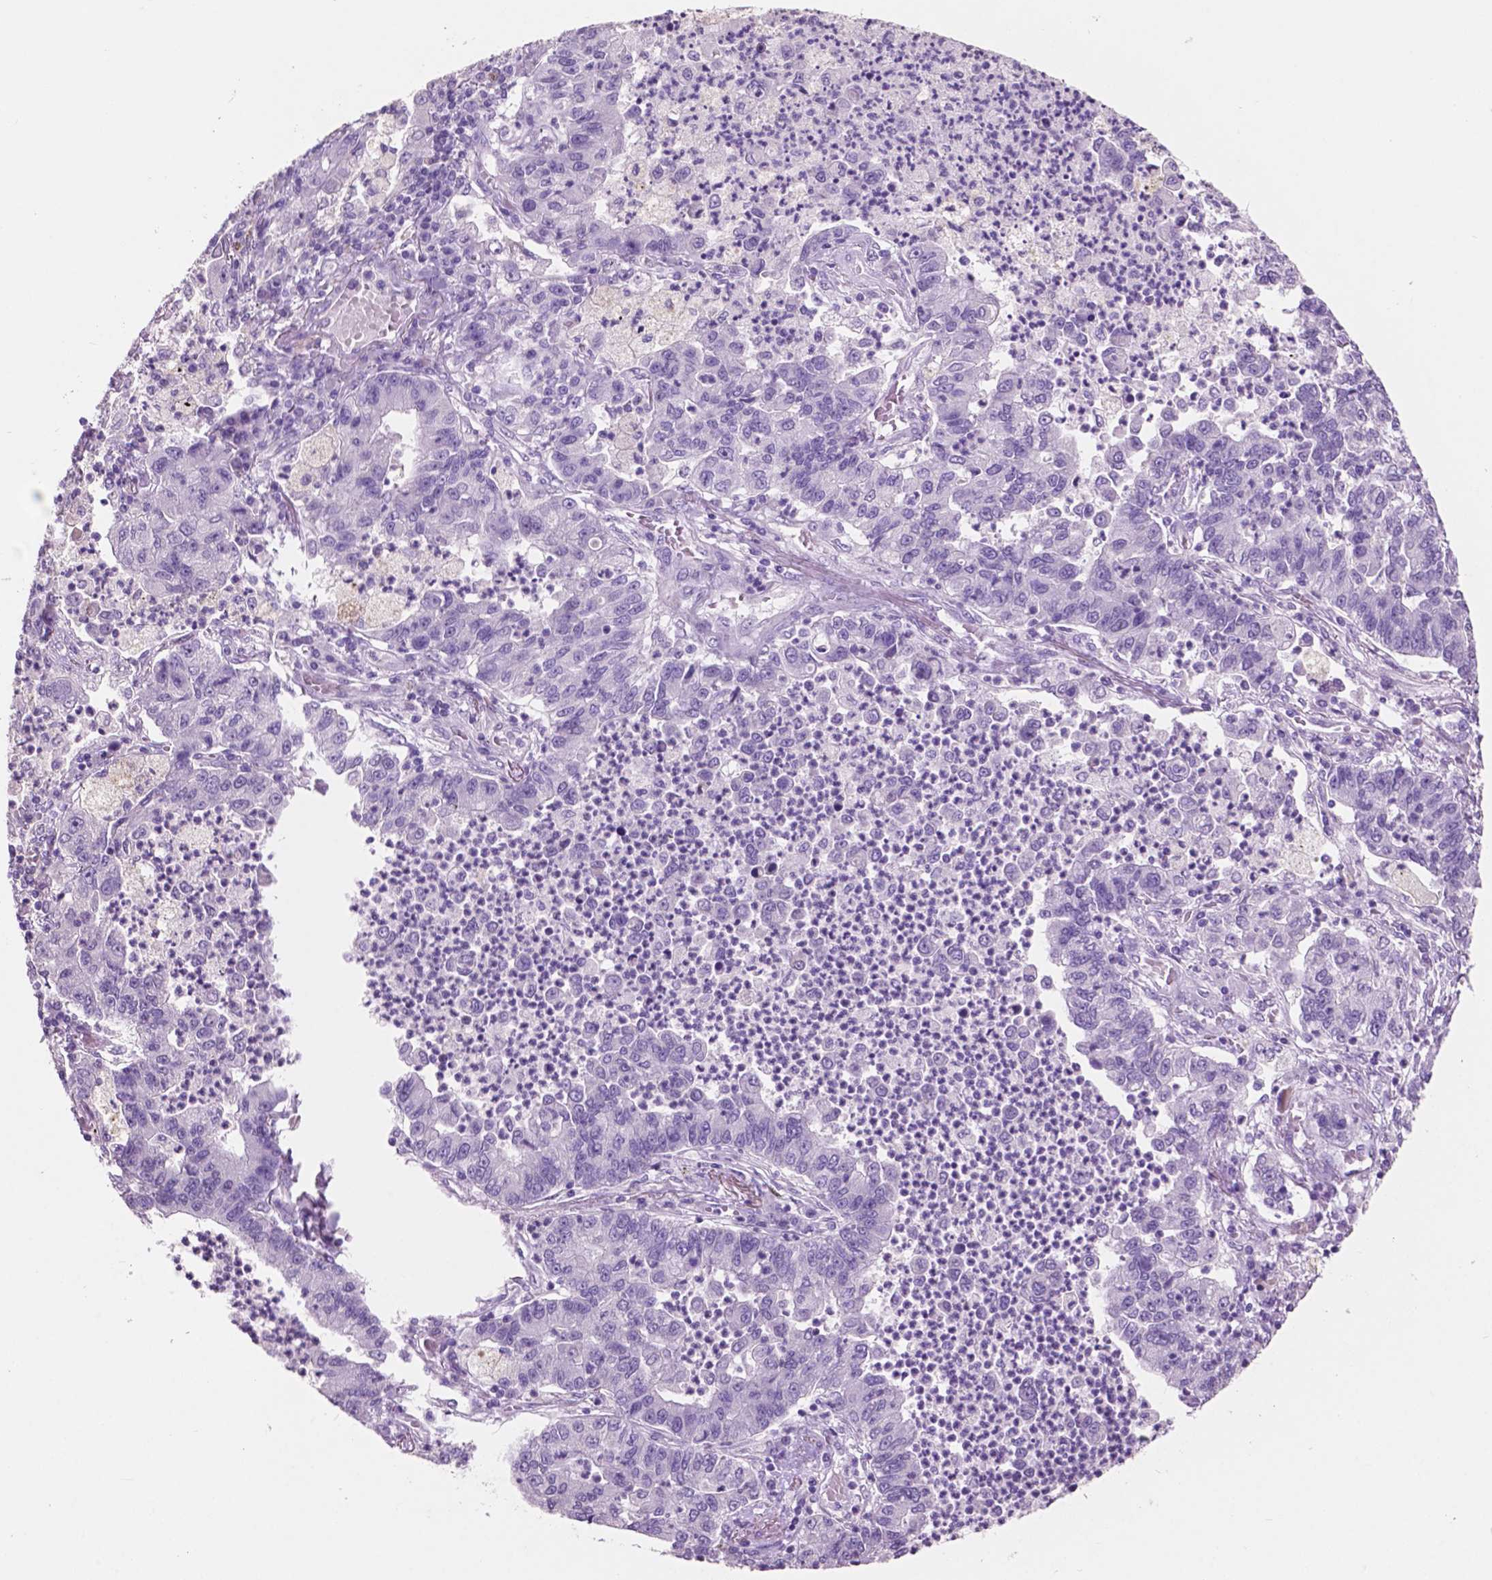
{"staining": {"intensity": "negative", "quantity": "none", "location": "none"}, "tissue": "lung cancer", "cell_type": "Tumor cells", "image_type": "cancer", "snomed": [{"axis": "morphology", "description": "Adenocarcinoma, NOS"}, {"axis": "topography", "description": "Lung"}], "caption": "DAB (3,3'-diaminobenzidine) immunohistochemical staining of lung cancer (adenocarcinoma) shows no significant staining in tumor cells.", "gene": "IDO1", "patient": {"sex": "female", "age": 57}}